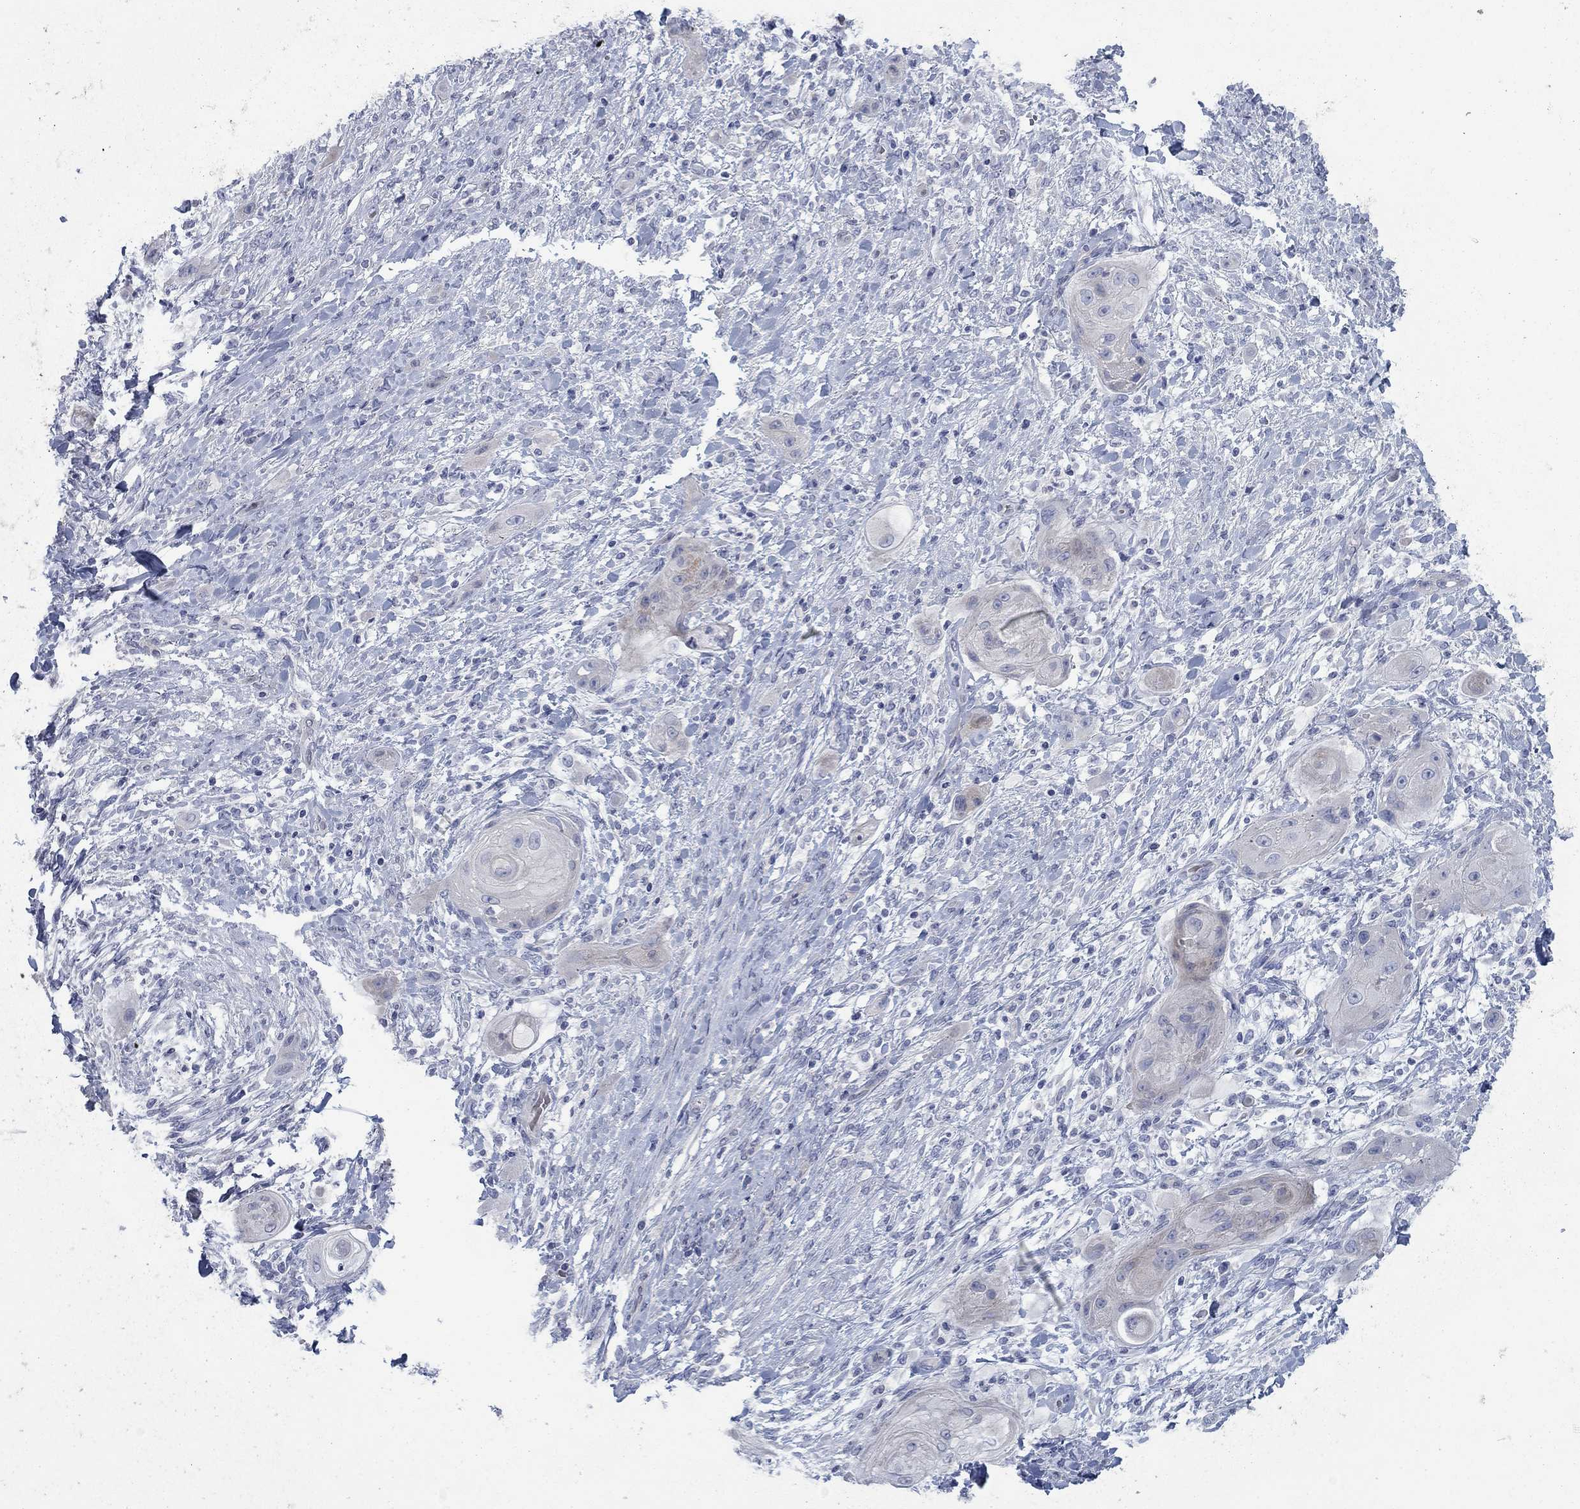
{"staining": {"intensity": "negative", "quantity": "none", "location": "none"}, "tissue": "skin cancer", "cell_type": "Tumor cells", "image_type": "cancer", "snomed": [{"axis": "morphology", "description": "Squamous cell carcinoma, NOS"}, {"axis": "topography", "description": "Skin"}], "caption": "A photomicrograph of human skin squamous cell carcinoma is negative for staining in tumor cells.", "gene": "DNER", "patient": {"sex": "male", "age": 62}}